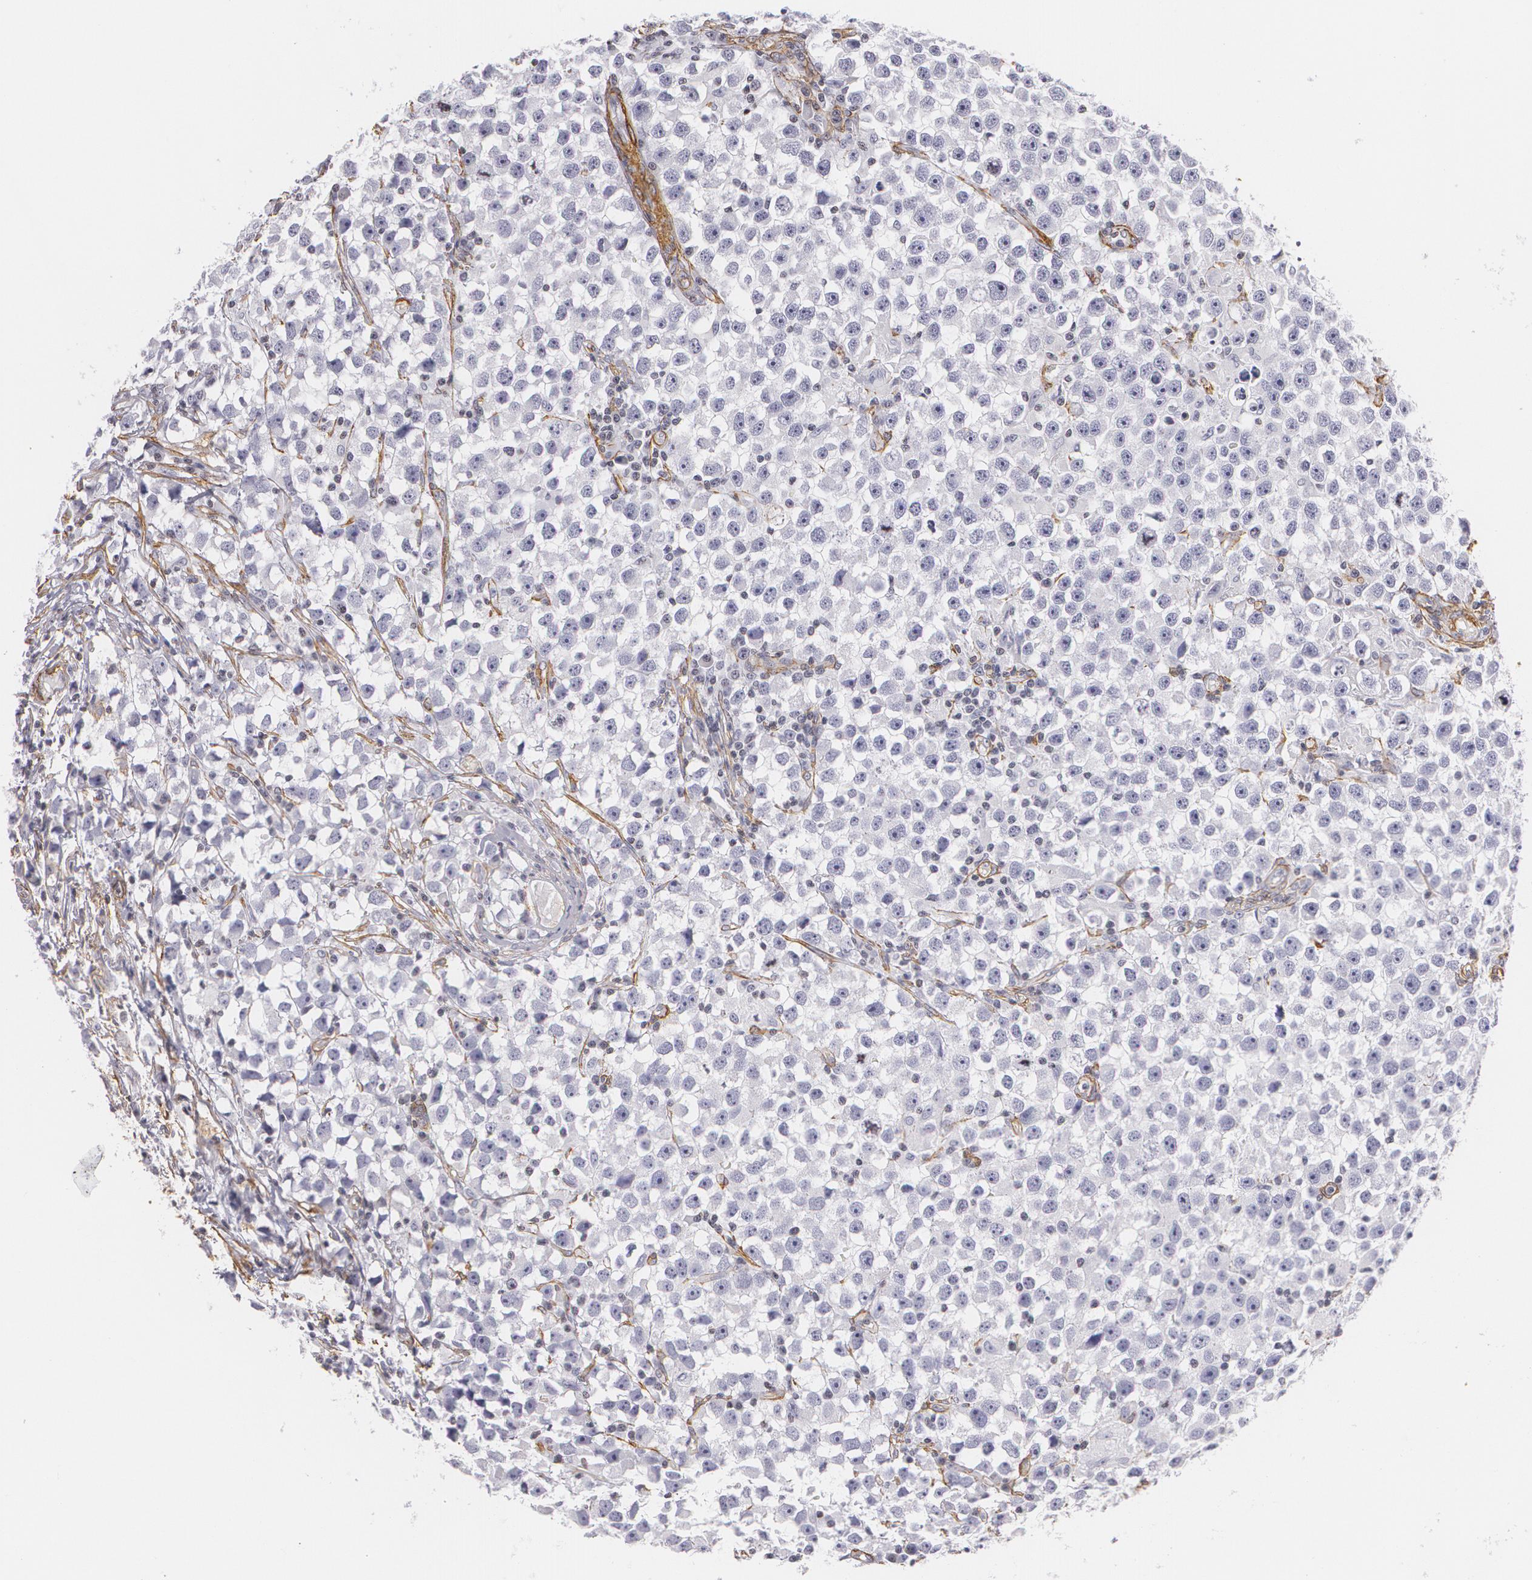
{"staining": {"intensity": "negative", "quantity": "none", "location": "none"}, "tissue": "testis cancer", "cell_type": "Tumor cells", "image_type": "cancer", "snomed": [{"axis": "morphology", "description": "Seminoma, NOS"}, {"axis": "topography", "description": "Testis"}], "caption": "Immunohistochemical staining of testis seminoma reveals no significant staining in tumor cells.", "gene": "VAMP1", "patient": {"sex": "male", "age": 33}}